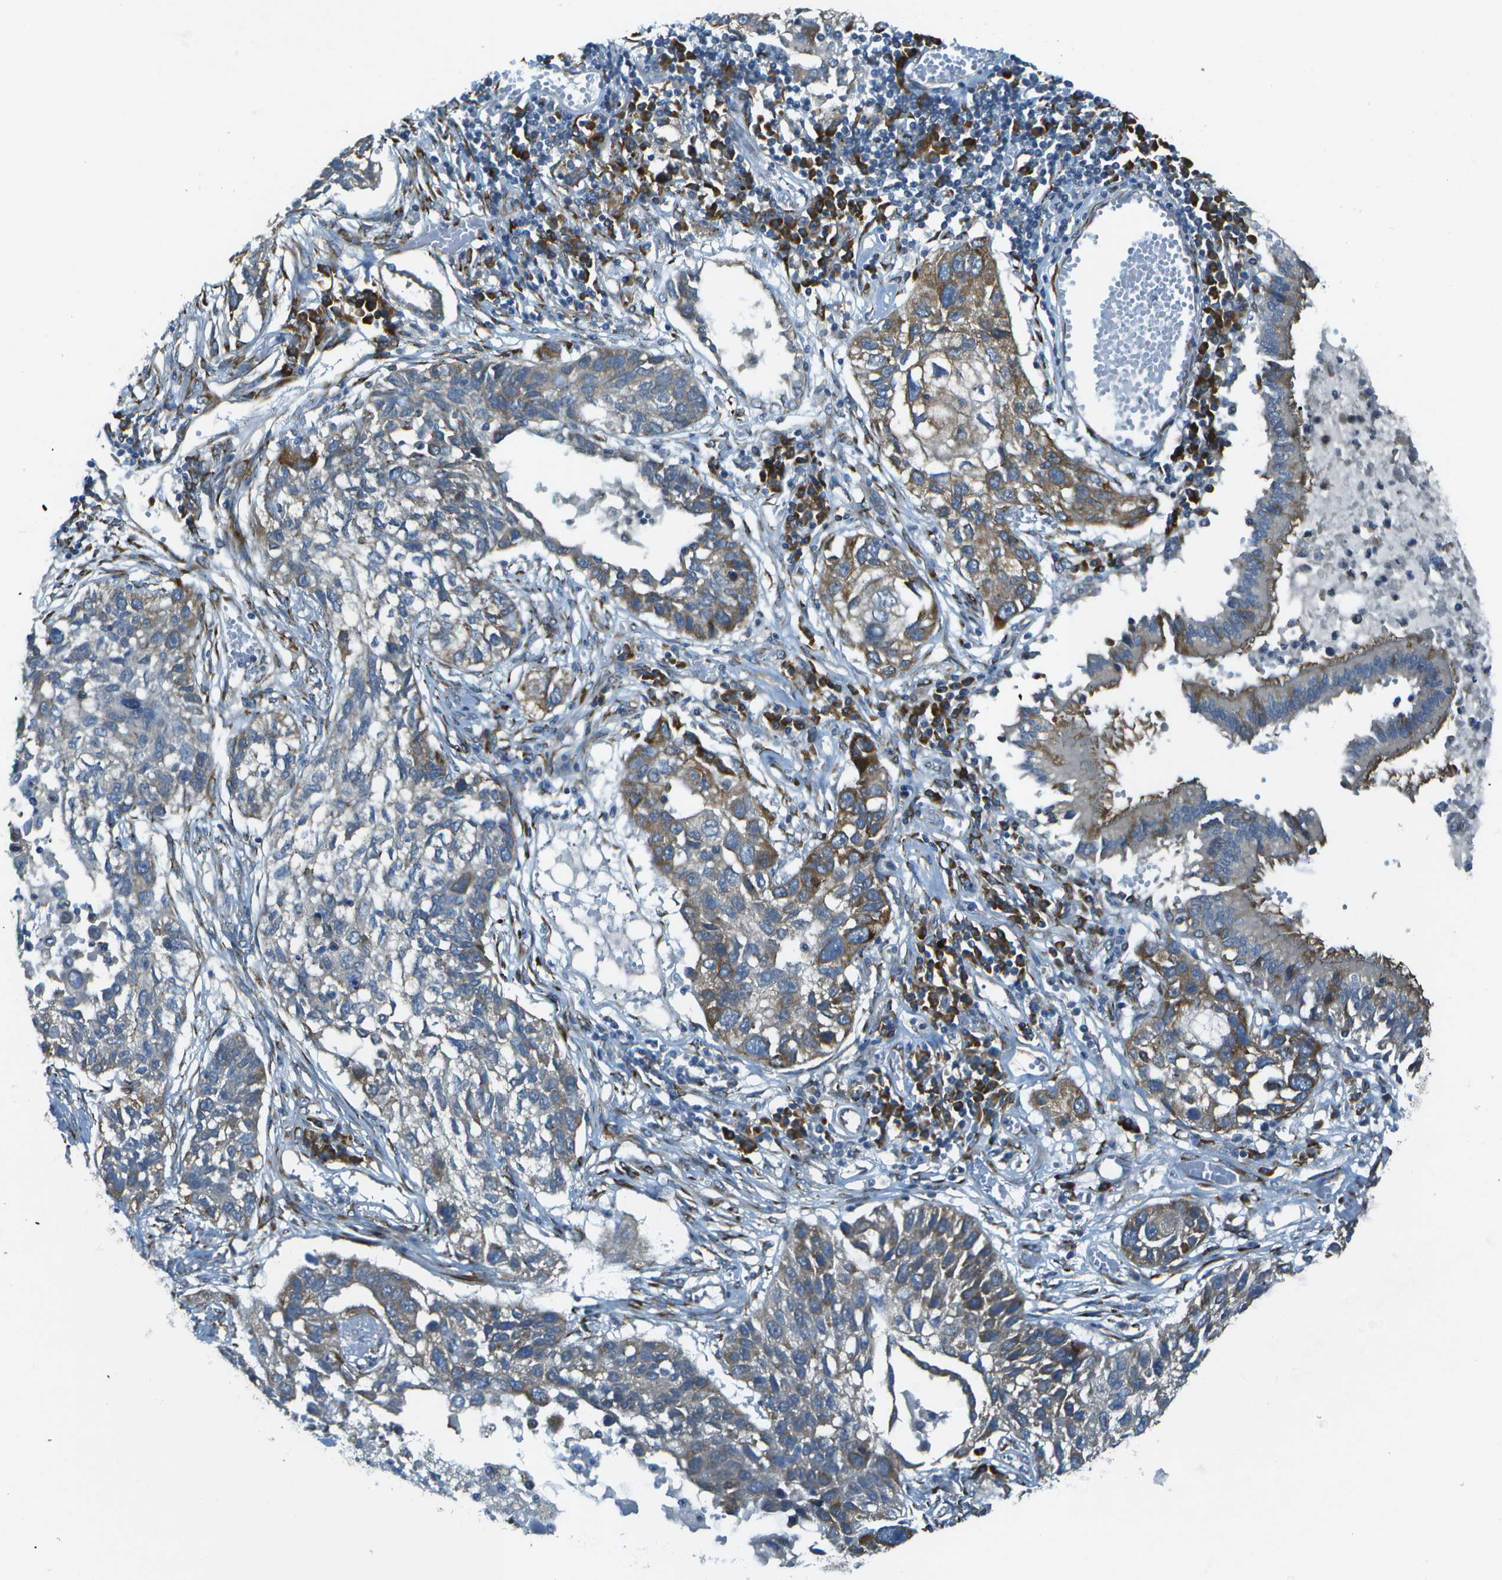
{"staining": {"intensity": "weak", "quantity": "25%-75%", "location": "cytoplasmic/membranous"}, "tissue": "lung cancer", "cell_type": "Tumor cells", "image_type": "cancer", "snomed": [{"axis": "morphology", "description": "Squamous cell carcinoma, NOS"}, {"axis": "topography", "description": "Lung"}], "caption": "Lung squamous cell carcinoma stained for a protein (brown) reveals weak cytoplasmic/membranous positive positivity in about 25%-75% of tumor cells.", "gene": "KCTD3", "patient": {"sex": "male", "age": 71}}